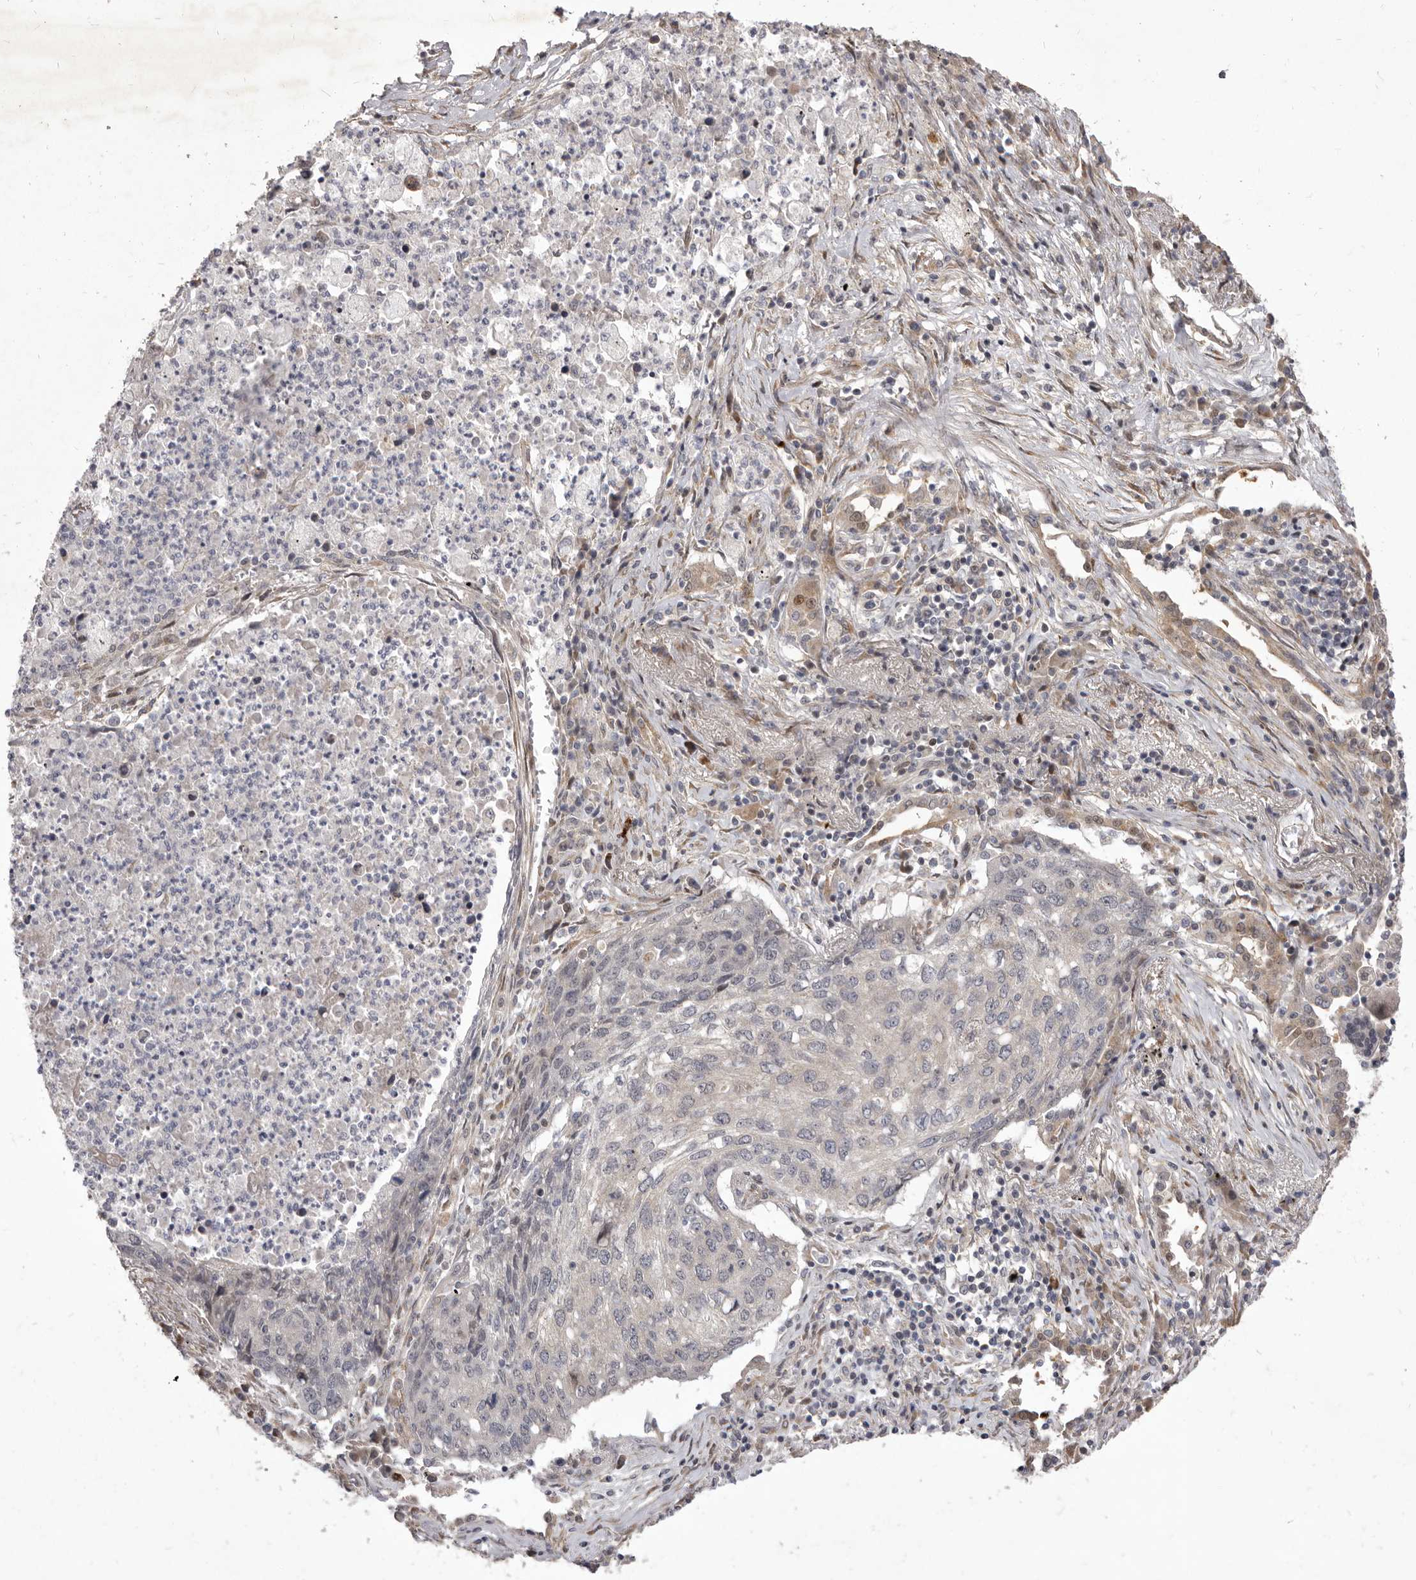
{"staining": {"intensity": "negative", "quantity": "none", "location": "none"}, "tissue": "lung cancer", "cell_type": "Tumor cells", "image_type": "cancer", "snomed": [{"axis": "morphology", "description": "Squamous cell carcinoma, NOS"}, {"axis": "topography", "description": "Lung"}], "caption": "A micrograph of human lung squamous cell carcinoma is negative for staining in tumor cells.", "gene": "TBC1D8B", "patient": {"sex": "female", "age": 63}}